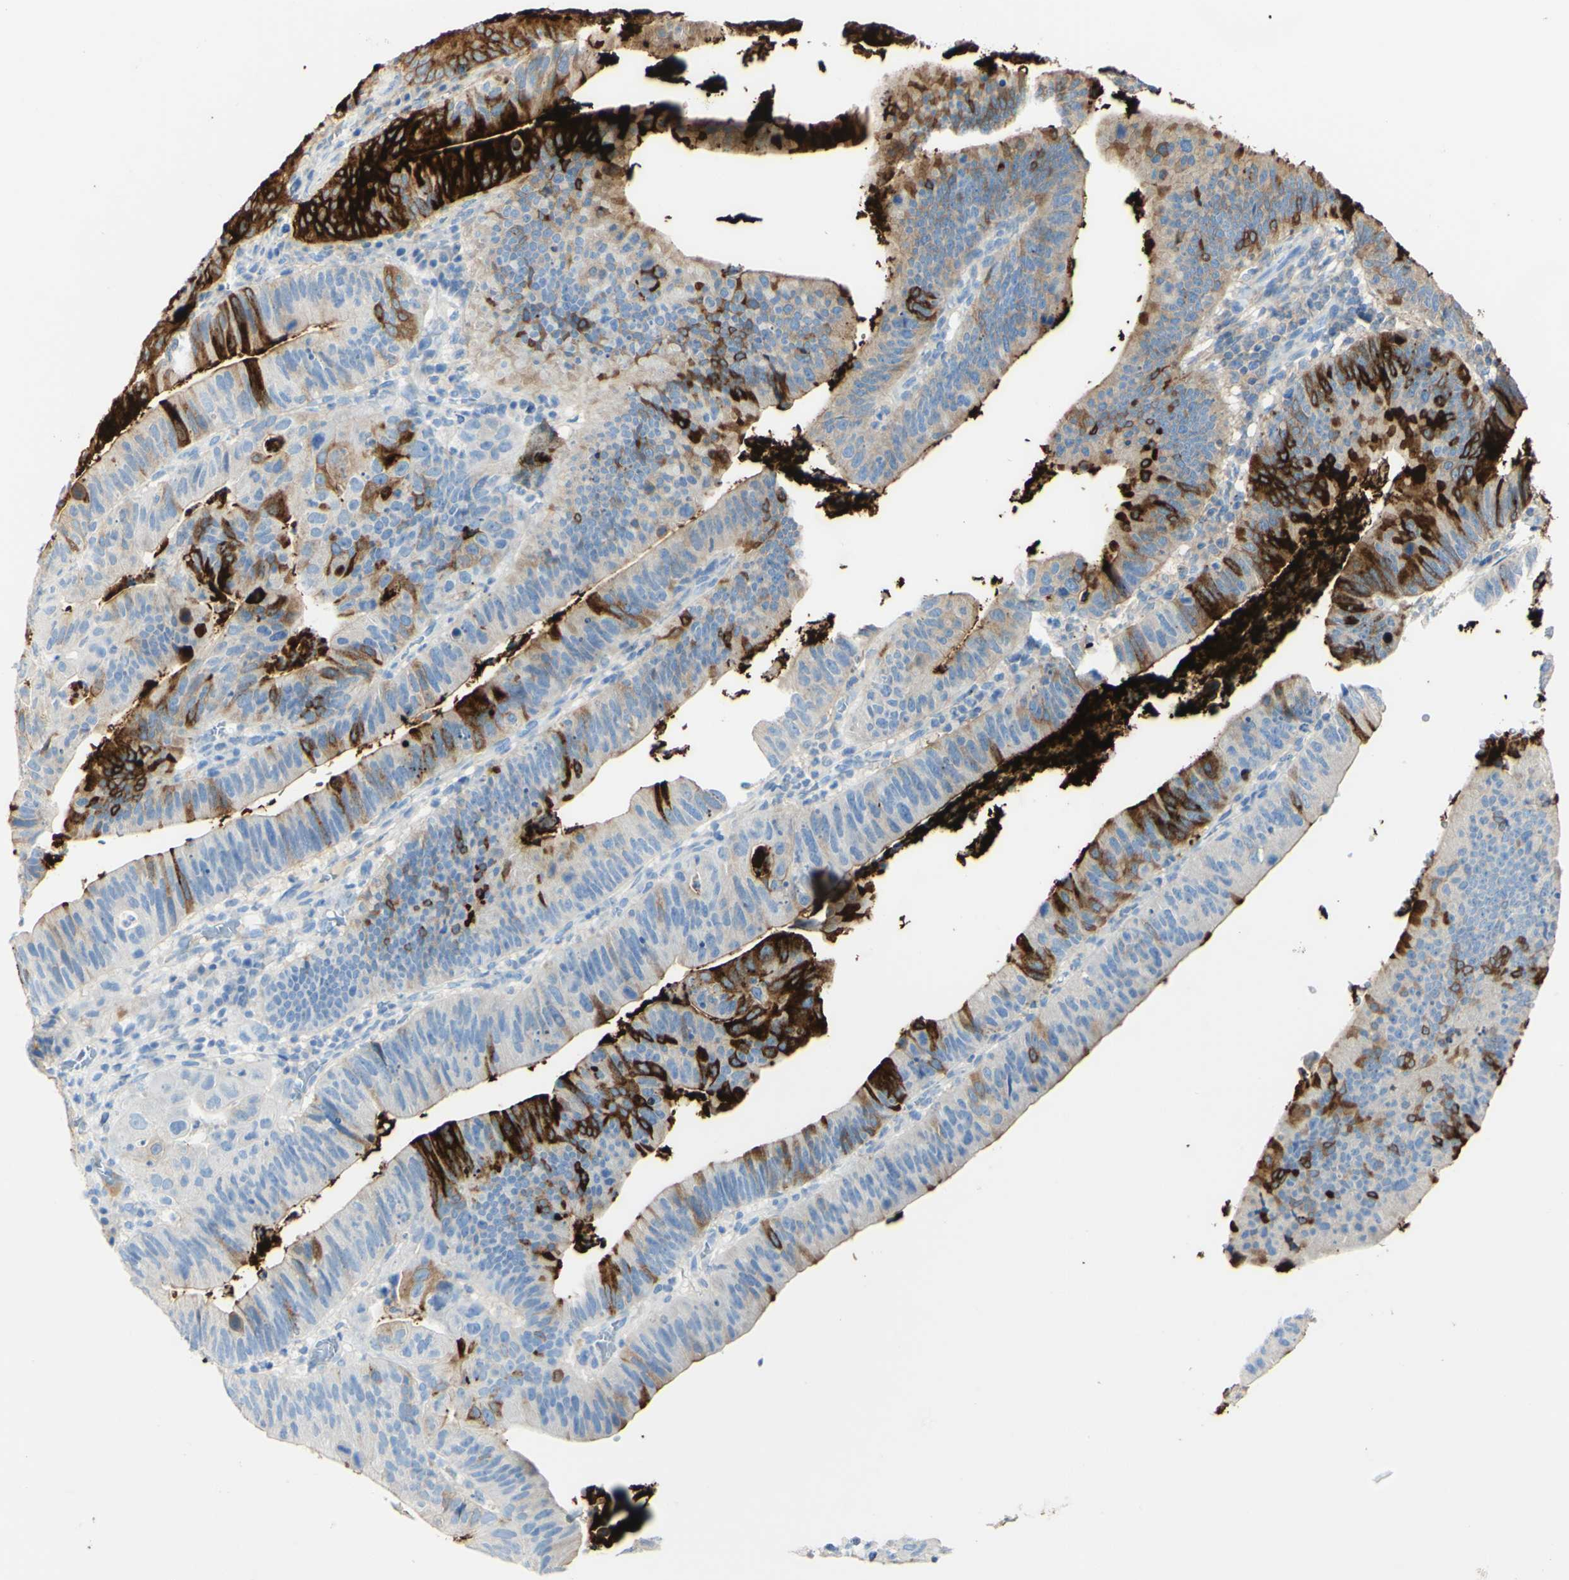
{"staining": {"intensity": "strong", "quantity": "25%-75%", "location": "cytoplasmic/membranous"}, "tissue": "stomach cancer", "cell_type": "Tumor cells", "image_type": "cancer", "snomed": [{"axis": "morphology", "description": "Adenocarcinoma, NOS"}, {"axis": "topography", "description": "Stomach"}], "caption": "A high-resolution micrograph shows IHC staining of stomach cancer (adenocarcinoma), which shows strong cytoplasmic/membranous staining in about 25%-75% of tumor cells.", "gene": "PIGR", "patient": {"sex": "male", "age": 59}}